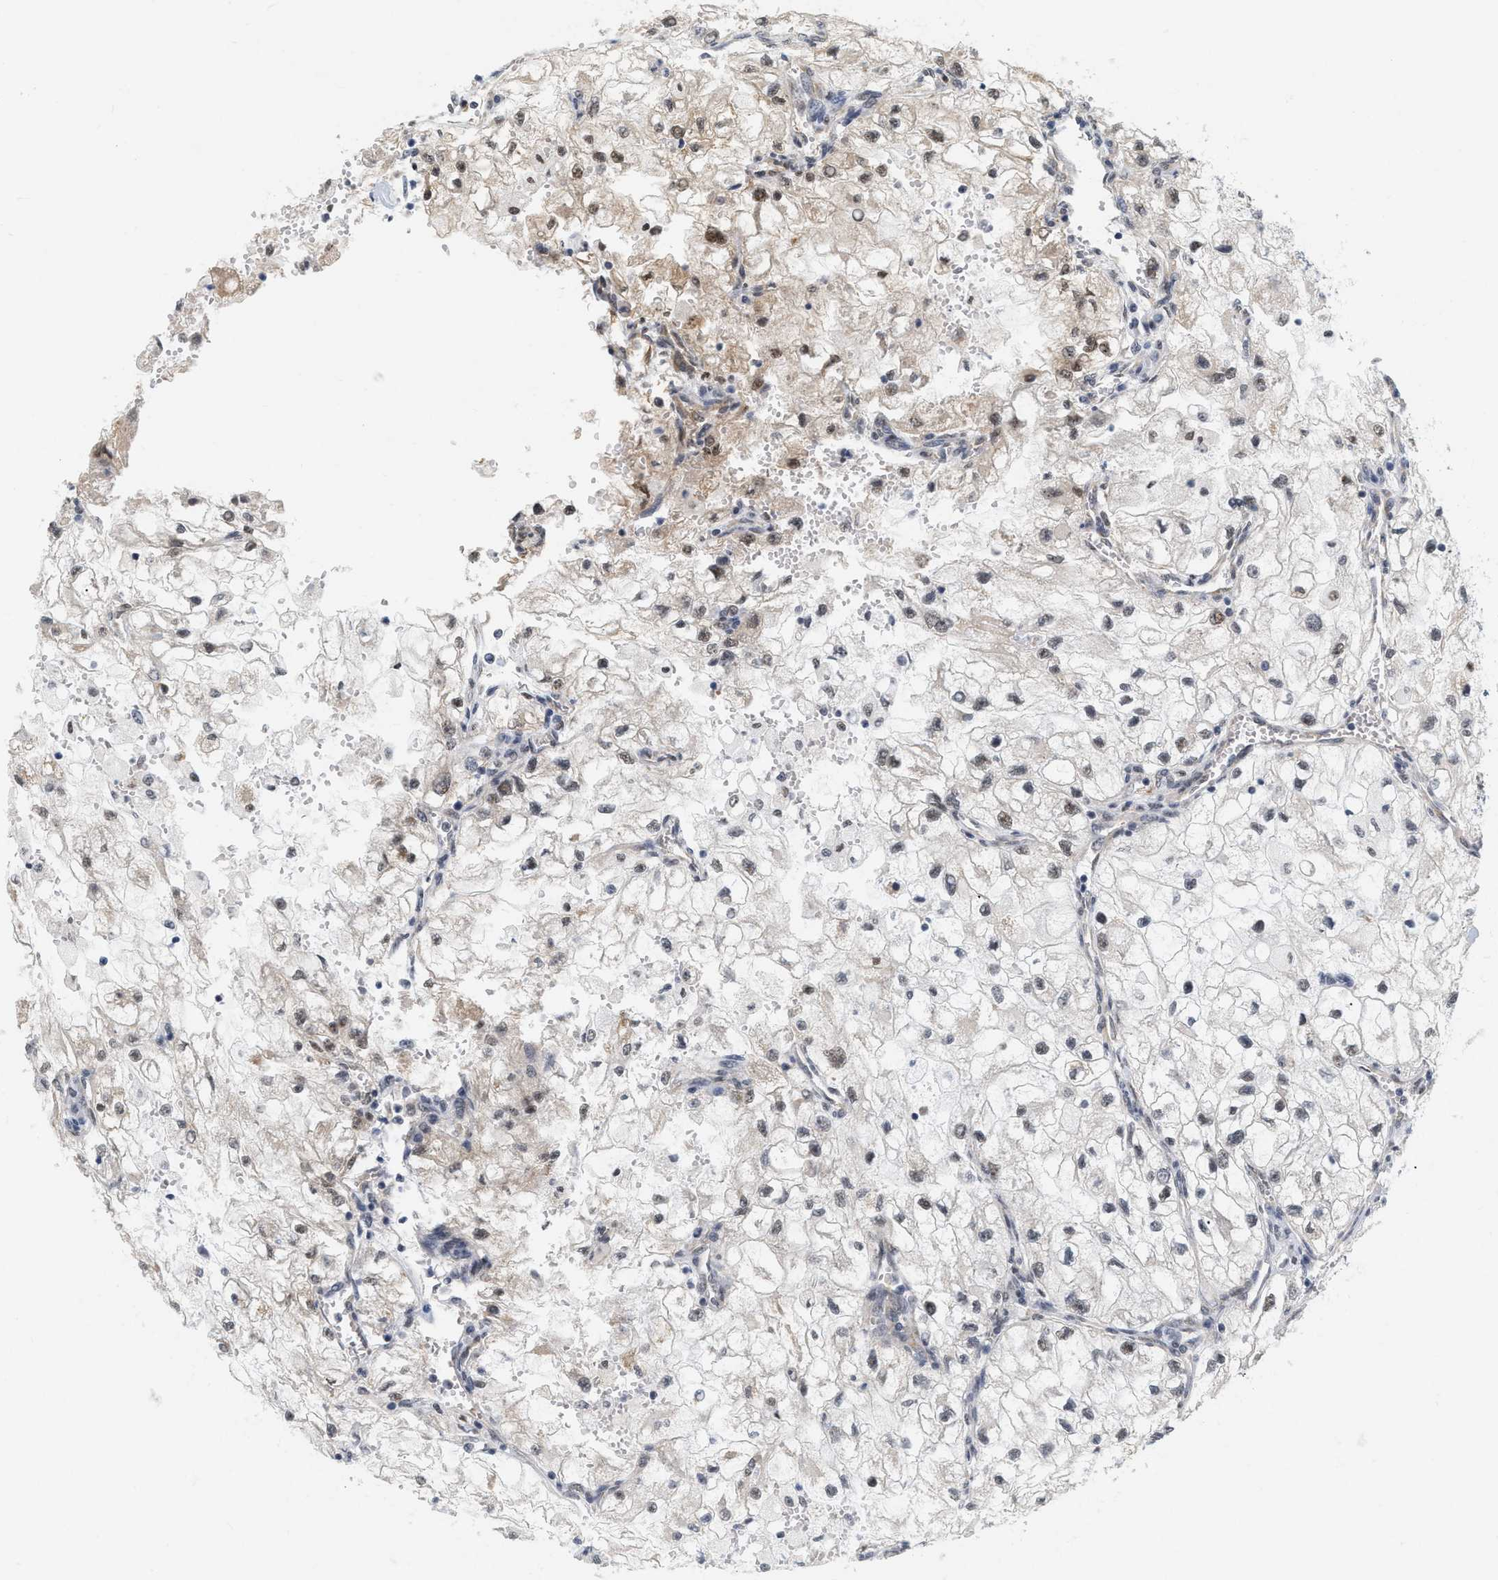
{"staining": {"intensity": "moderate", "quantity": ">75%", "location": "nuclear"}, "tissue": "renal cancer", "cell_type": "Tumor cells", "image_type": "cancer", "snomed": [{"axis": "morphology", "description": "Adenocarcinoma, NOS"}, {"axis": "topography", "description": "Kidney"}], "caption": "Immunohistochemical staining of human renal cancer demonstrates medium levels of moderate nuclear positivity in approximately >75% of tumor cells.", "gene": "RUVBL1", "patient": {"sex": "female", "age": 70}}